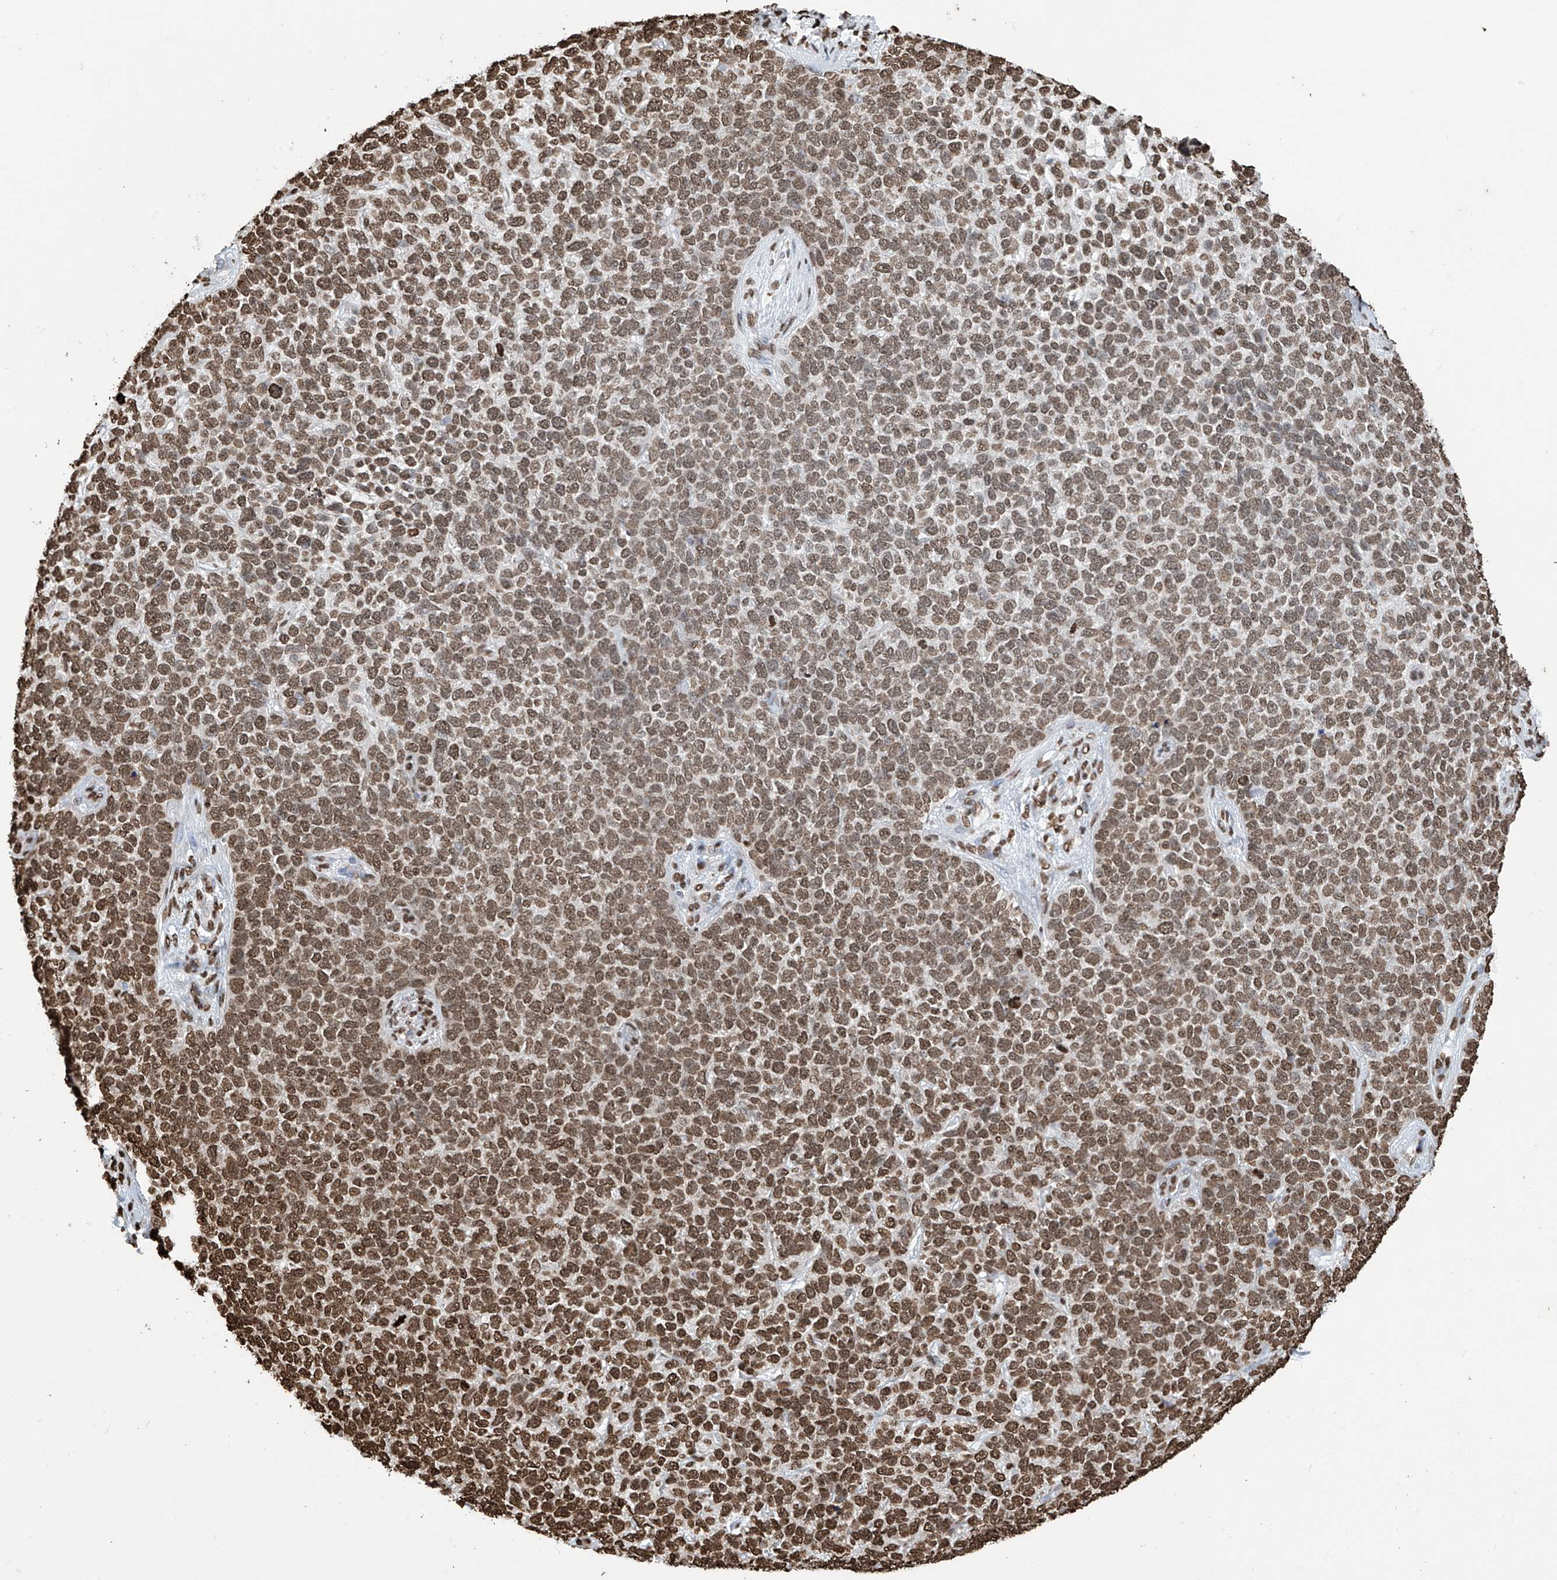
{"staining": {"intensity": "moderate", "quantity": ">75%", "location": "nuclear"}, "tissue": "skin cancer", "cell_type": "Tumor cells", "image_type": "cancer", "snomed": [{"axis": "morphology", "description": "Basal cell carcinoma"}, {"axis": "topography", "description": "Skin"}], "caption": "This image shows skin cancer stained with immunohistochemistry to label a protein in brown. The nuclear of tumor cells show moderate positivity for the protein. Nuclei are counter-stained blue.", "gene": "DPPA2", "patient": {"sex": "female", "age": 84}}